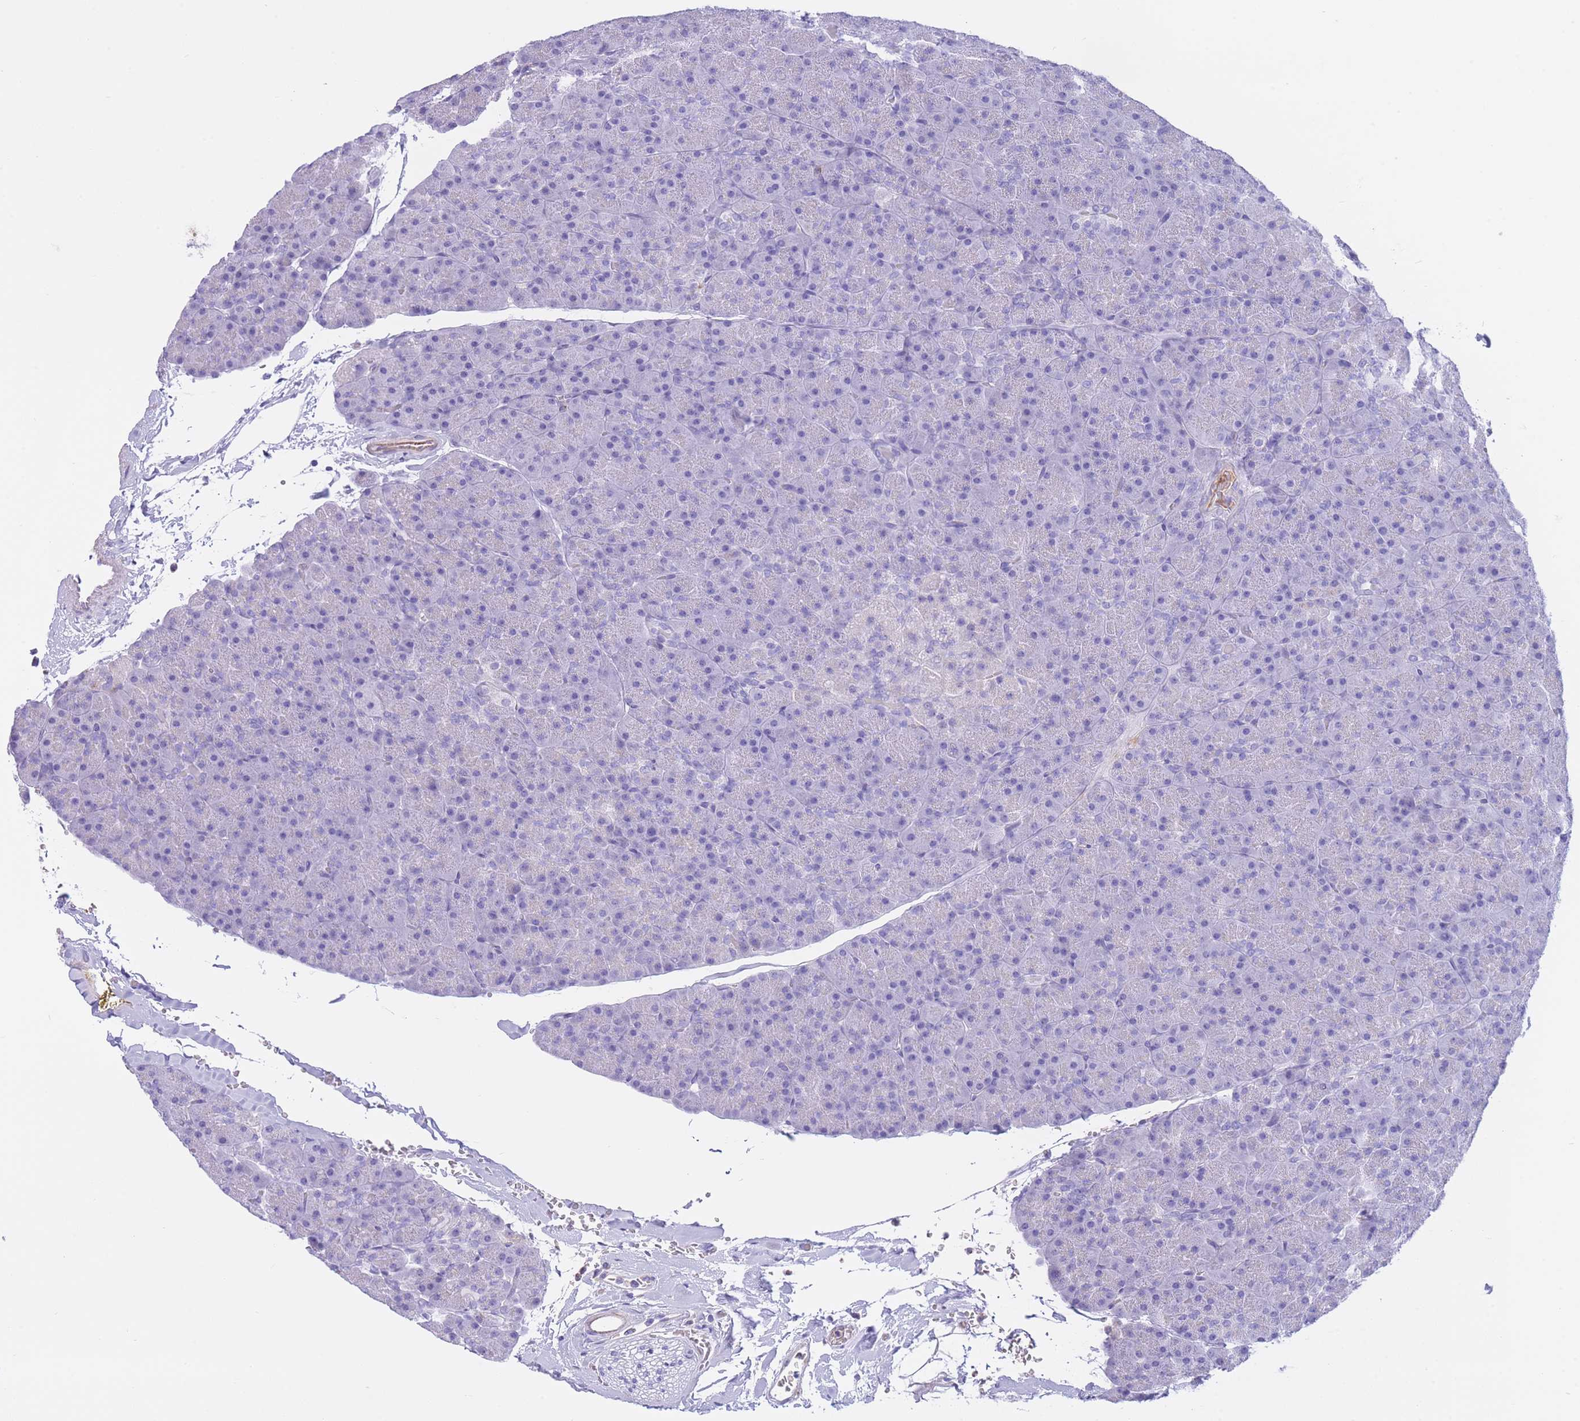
{"staining": {"intensity": "negative", "quantity": "none", "location": "none"}, "tissue": "pancreas", "cell_type": "Exocrine glandular cells", "image_type": "normal", "snomed": [{"axis": "morphology", "description": "Normal tissue, NOS"}, {"axis": "topography", "description": "Pancreas"}], "caption": "The micrograph exhibits no significant positivity in exocrine glandular cells of pancreas.", "gene": "PLBD1", "patient": {"sex": "male", "age": 36}}